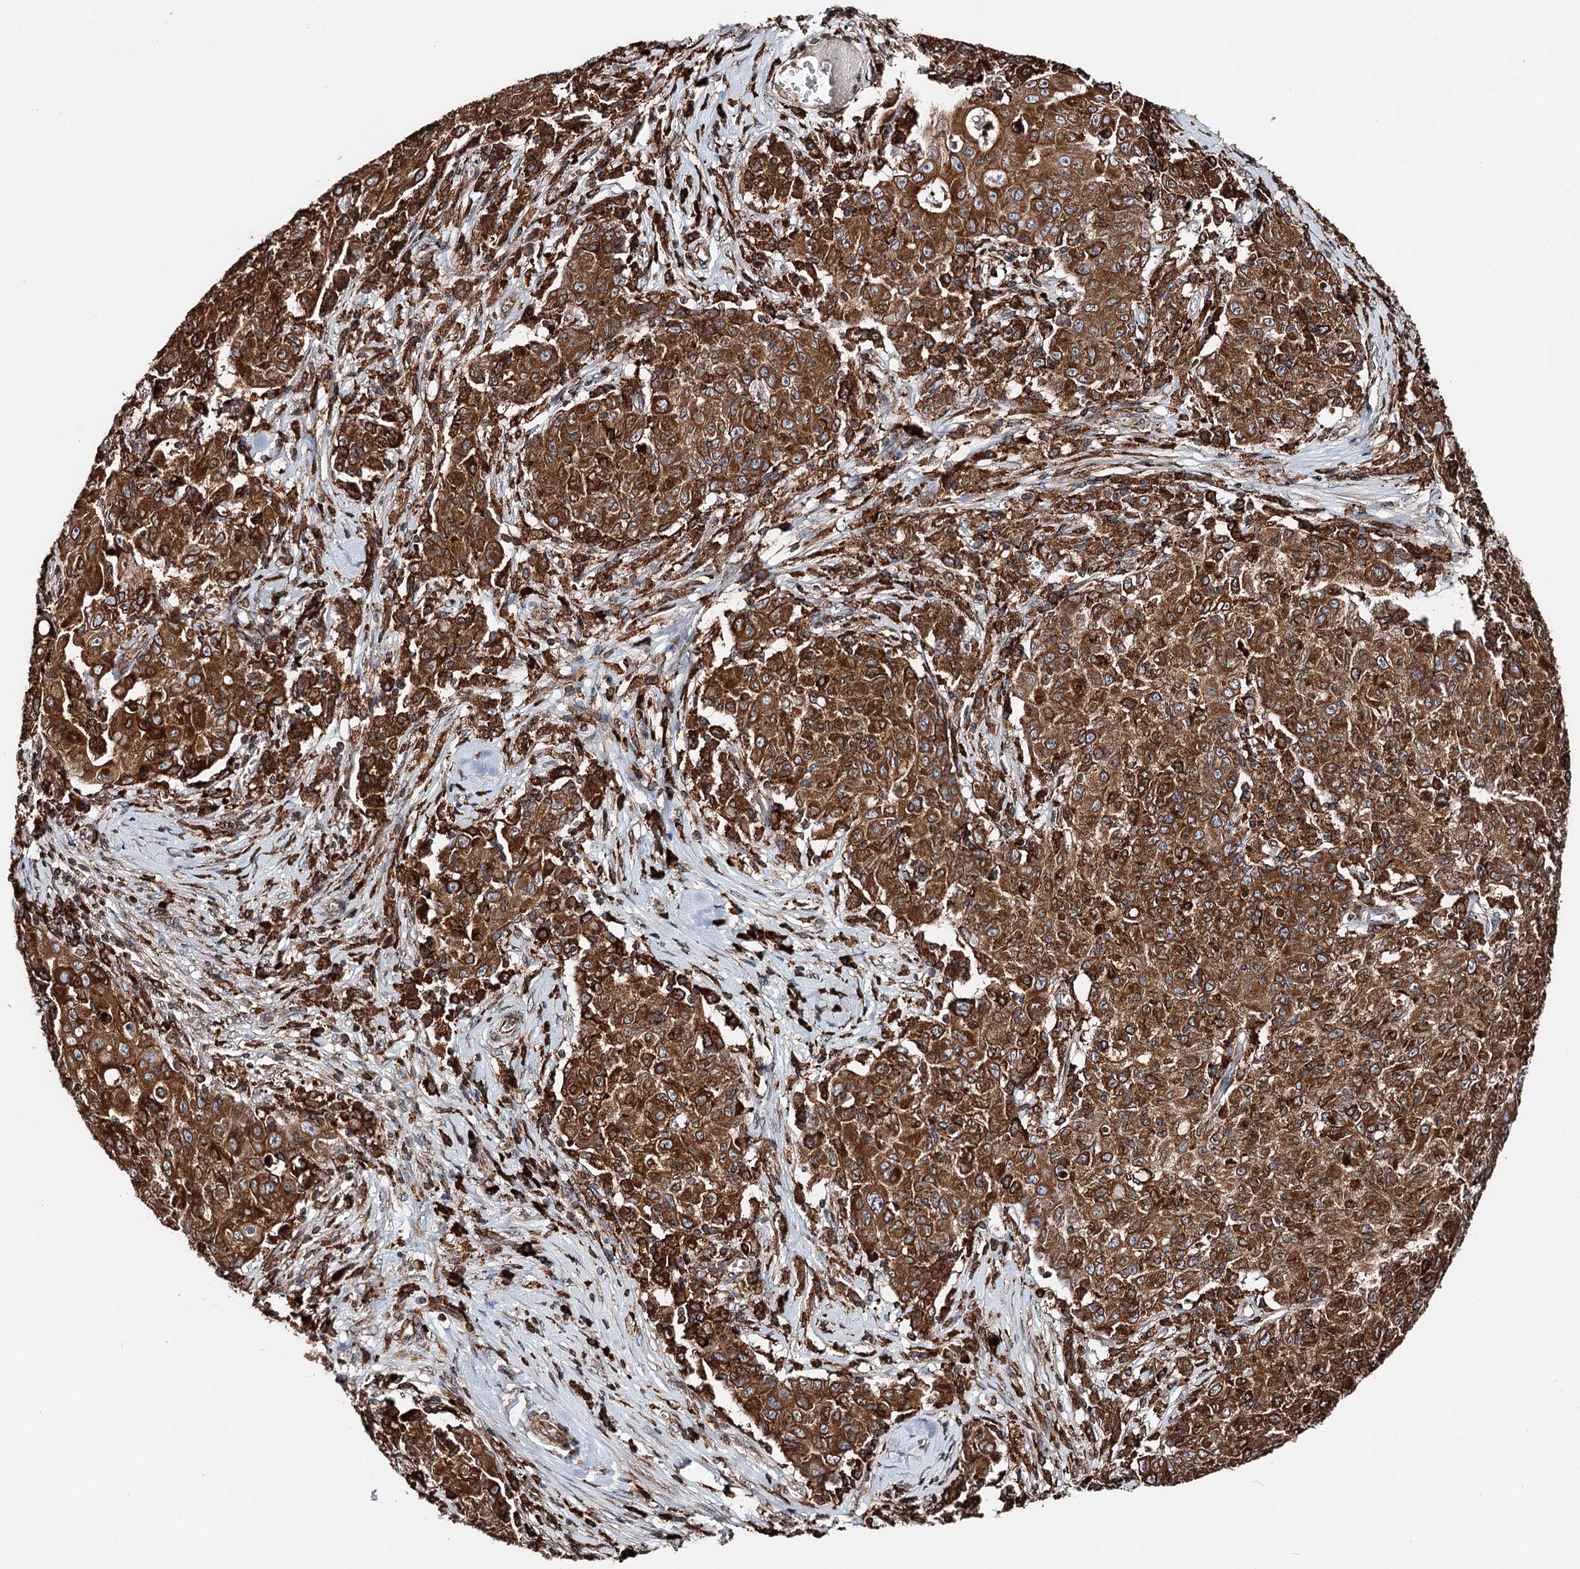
{"staining": {"intensity": "strong", "quantity": ">75%", "location": "cytoplasmic/membranous"}, "tissue": "ovarian cancer", "cell_type": "Tumor cells", "image_type": "cancer", "snomed": [{"axis": "morphology", "description": "Carcinoma, endometroid"}, {"axis": "topography", "description": "Ovary"}], "caption": "This image demonstrates immunohistochemistry staining of ovarian cancer (endometroid carcinoma), with high strong cytoplasmic/membranous expression in approximately >75% of tumor cells.", "gene": "ERP29", "patient": {"sex": "female", "age": 42}}